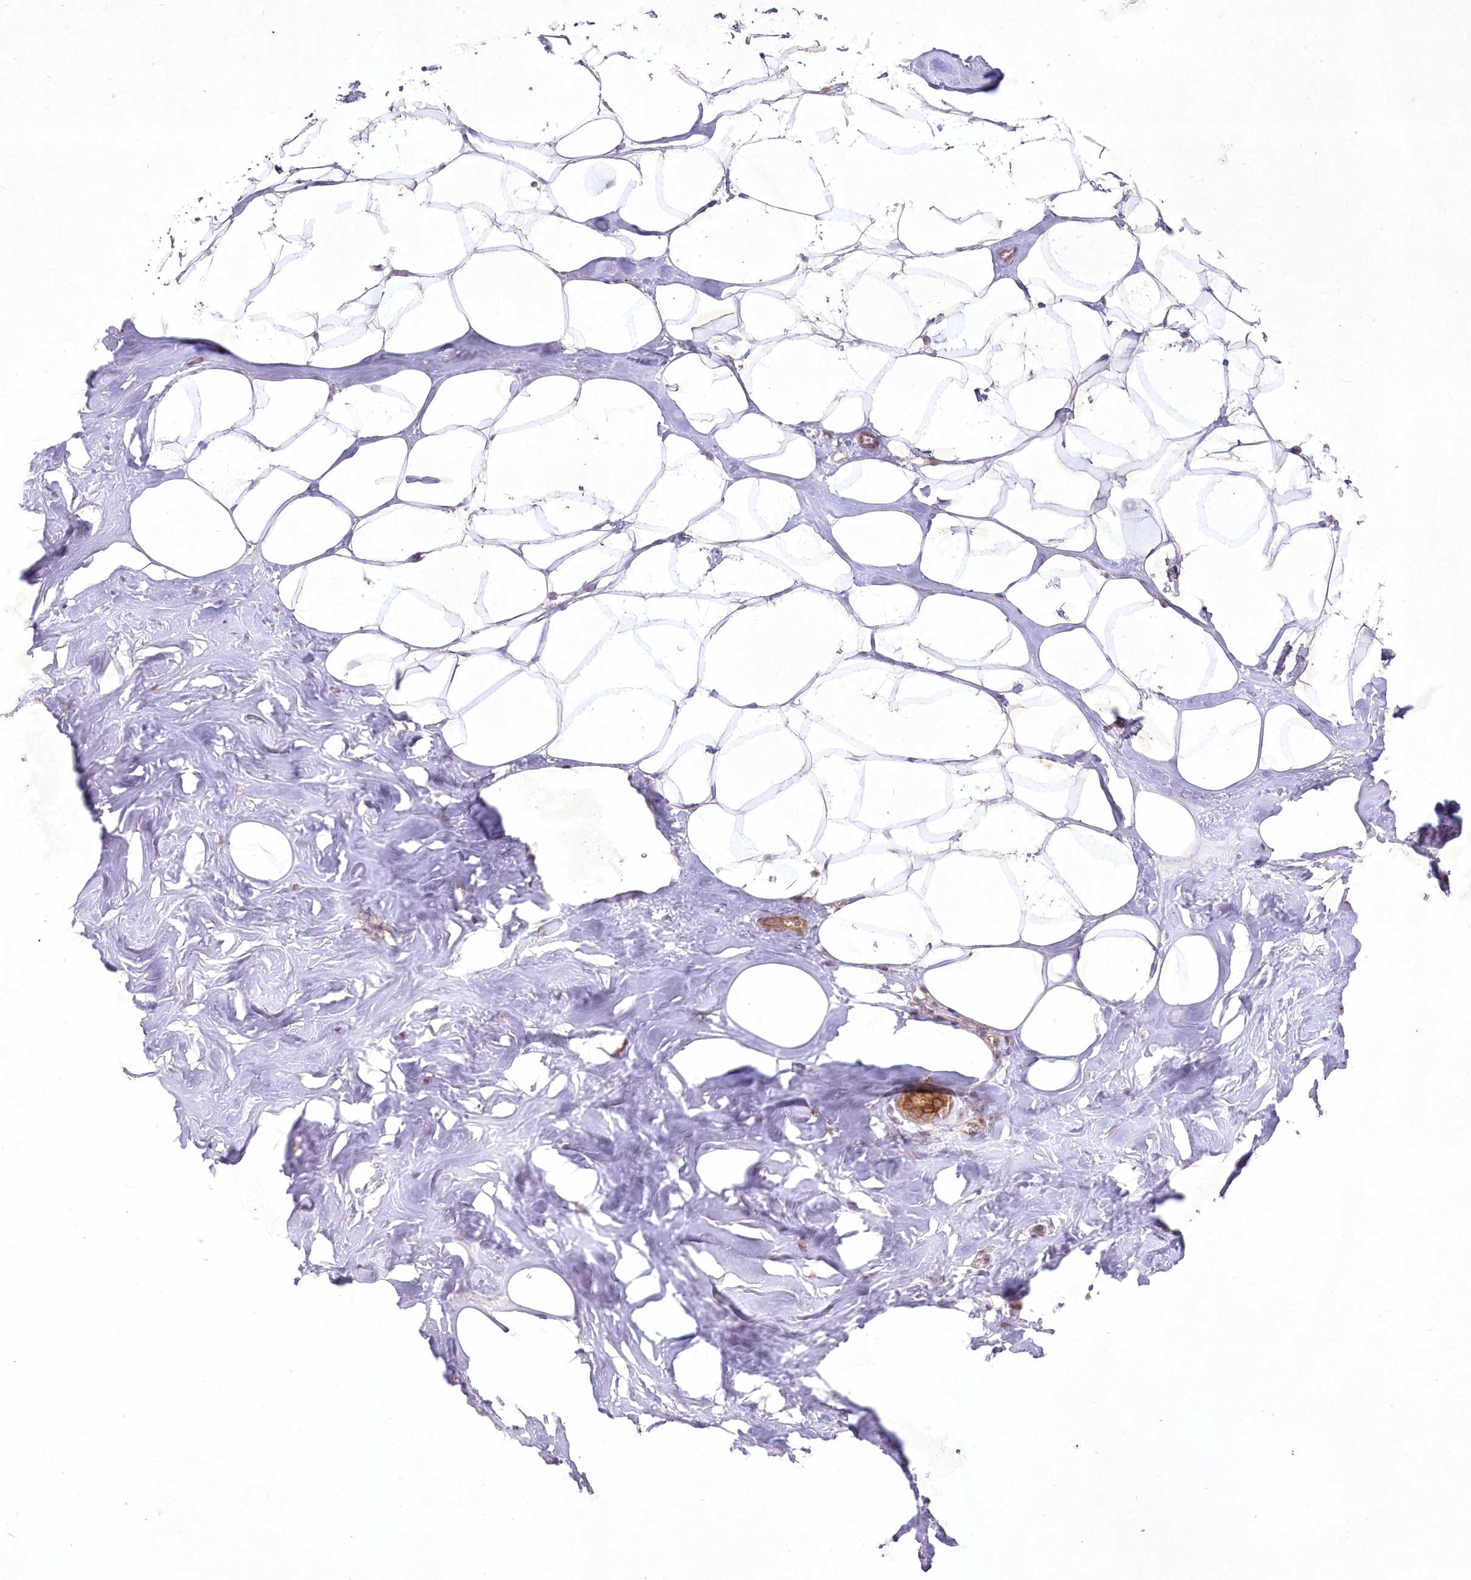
{"staining": {"intensity": "negative", "quantity": "none", "location": "none"}, "tissue": "adipose tissue", "cell_type": "Adipocytes", "image_type": "normal", "snomed": [{"axis": "morphology", "description": "Normal tissue, NOS"}, {"axis": "morphology", "description": "Fibrosis, NOS"}, {"axis": "topography", "description": "Breast"}, {"axis": "topography", "description": "Adipose tissue"}], "caption": "Human adipose tissue stained for a protein using immunohistochemistry reveals no staining in adipocytes.", "gene": "SH2D3A", "patient": {"sex": "female", "age": 39}}